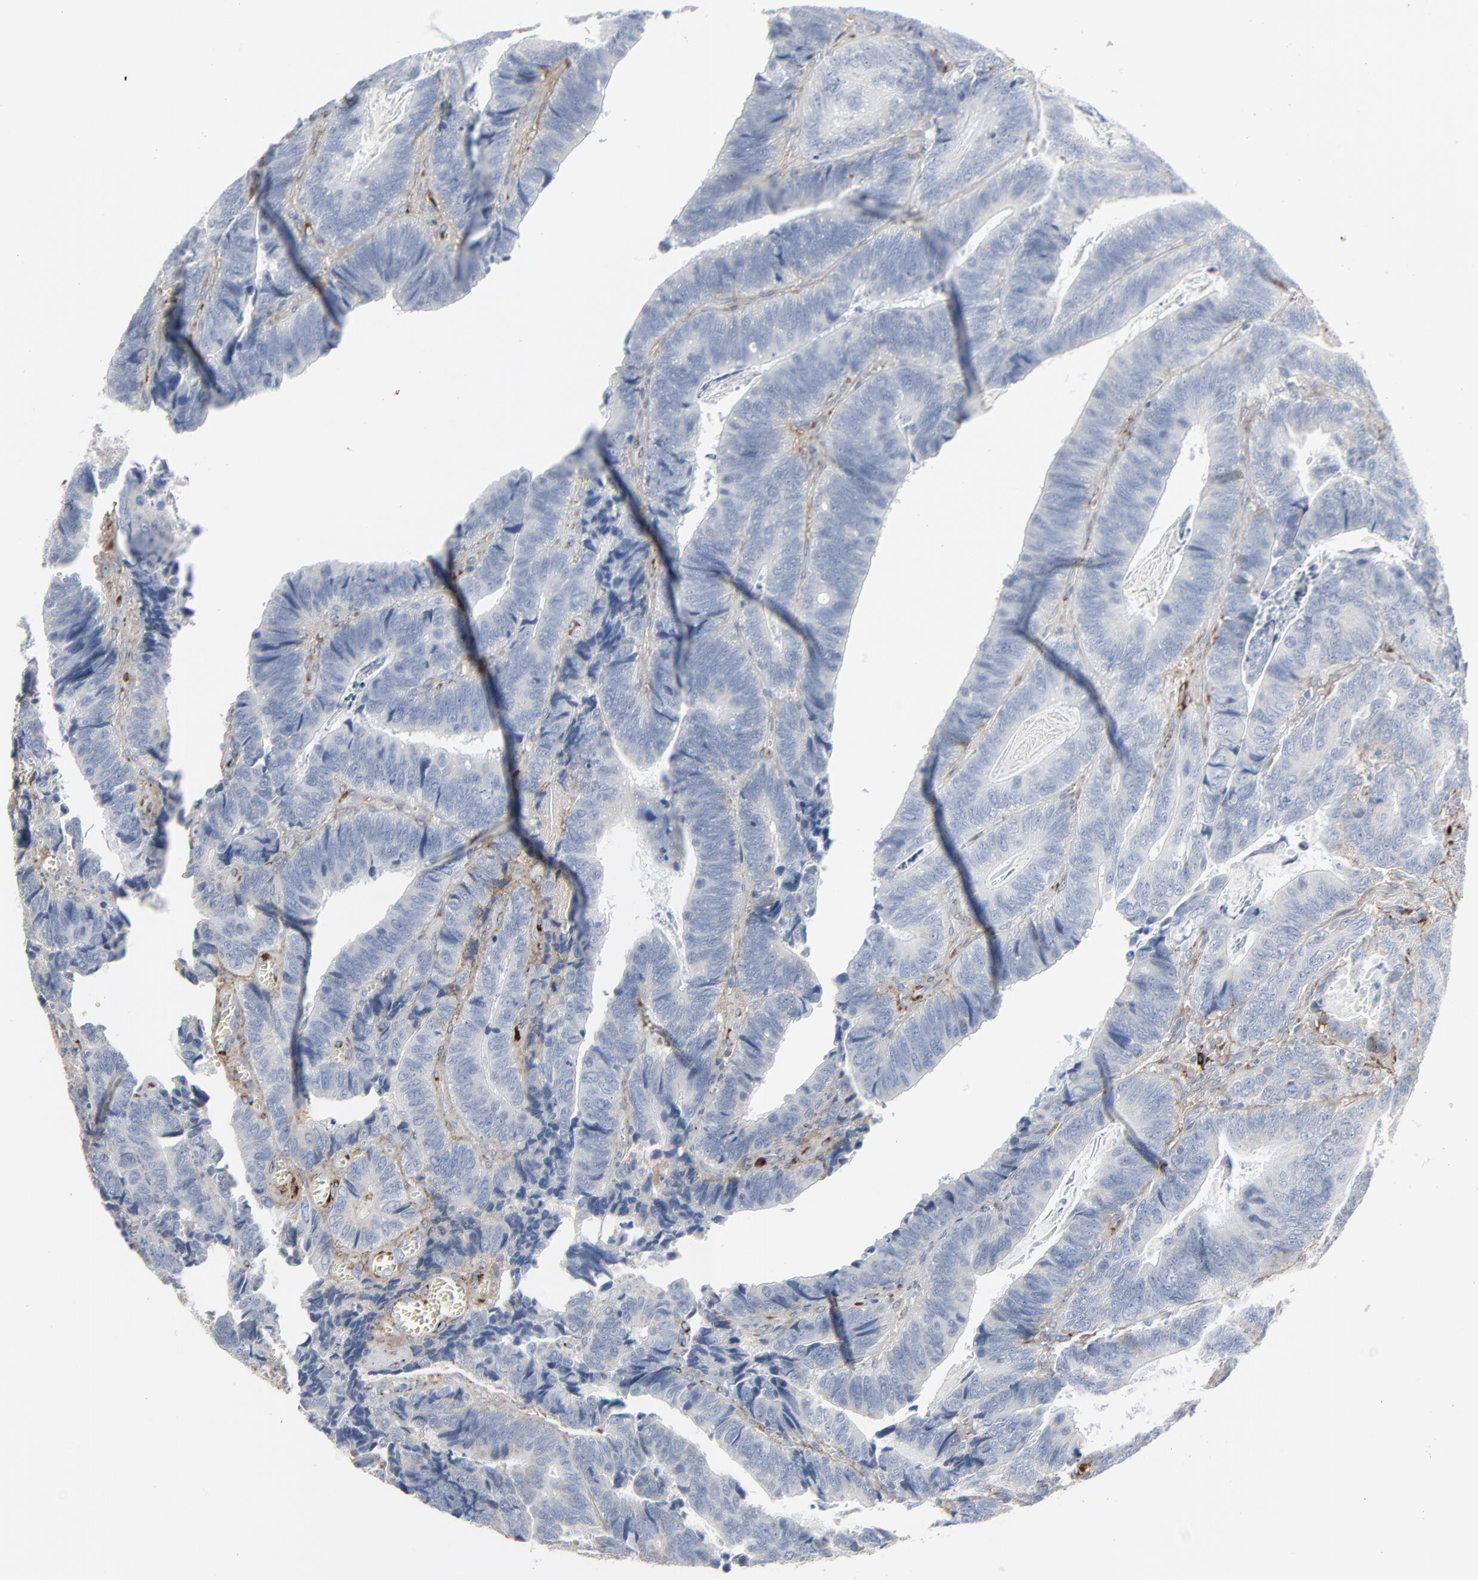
{"staining": {"intensity": "negative", "quantity": "none", "location": "none"}, "tissue": "colorectal cancer", "cell_type": "Tumor cells", "image_type": "cancer", "snomed": [{"axis": "morphology", "description": "Adenocarcinoma, NOS"}, {"axis": "topography", "description": "Colon"}], "caption": "There is no significant positivity in tumor cells of colorectal cancer (adenocarcinoma). (Immunohistochemistry (ihc), brightfield microscopy, high magnification).", "gene": "BGN", "patient": {"sex": "male", "age": 72}}